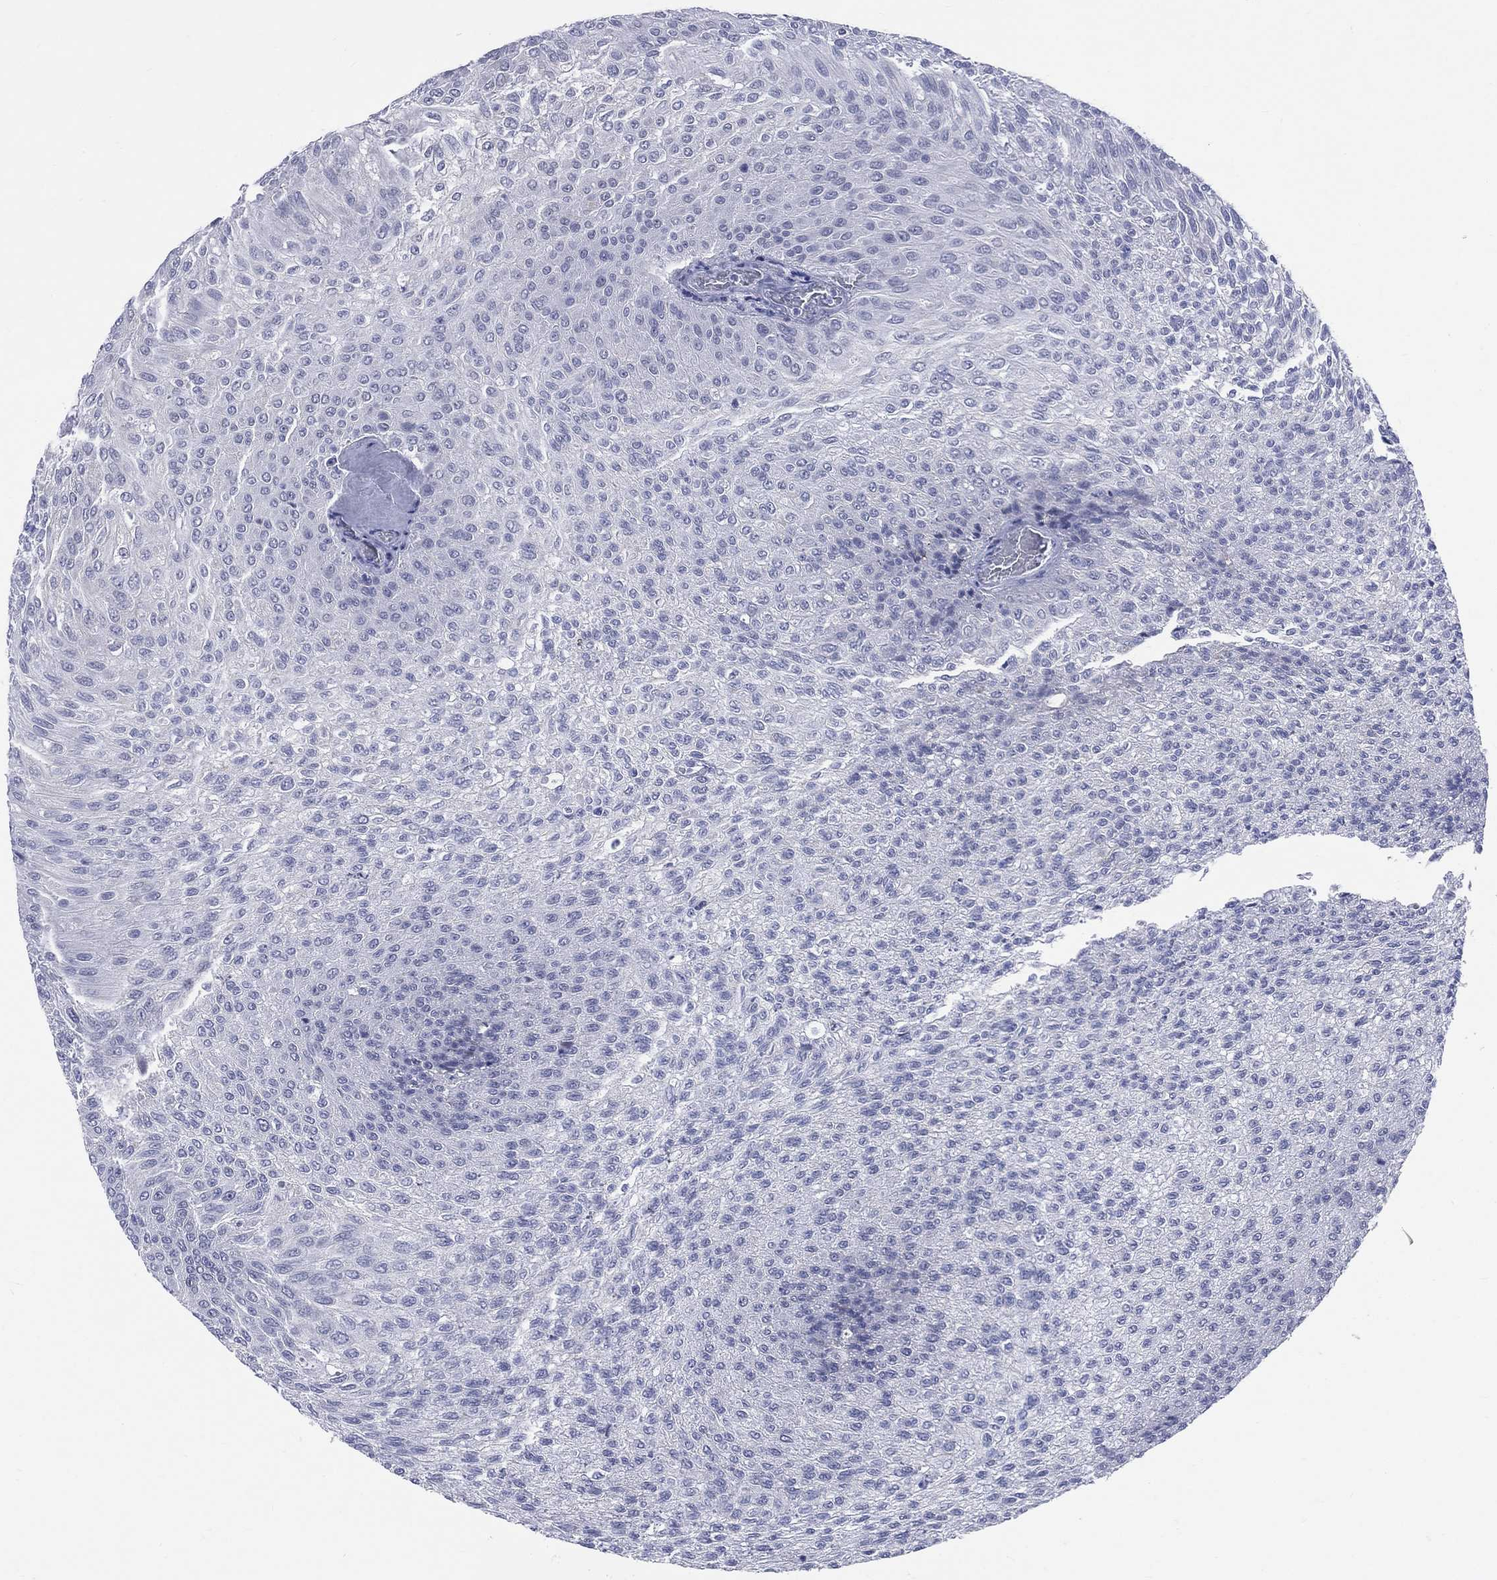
{"staining": {"intensity": "negative", "quantity": "none", "location": "none"}, "tissue": "urothelial cancer", "cell_type": "Tumor cells", "image_type": "cancer", "snomed": [{"axis": "morphology", "description": "Urothelial carcinoma, Low grade"}, {"axis": "topography", "description": "Ureter, NOS"}, {"axis": "topography", "description": "Urinary bladder"}], "caption": "High power microscopy photomicrograph of an IHC histopathology image of urothelial carcinoma (low-grade), revealing no significant positivity in tumor cells.", "gene": "MLLT10", "patient": {"sex": "male", "age": 78}}